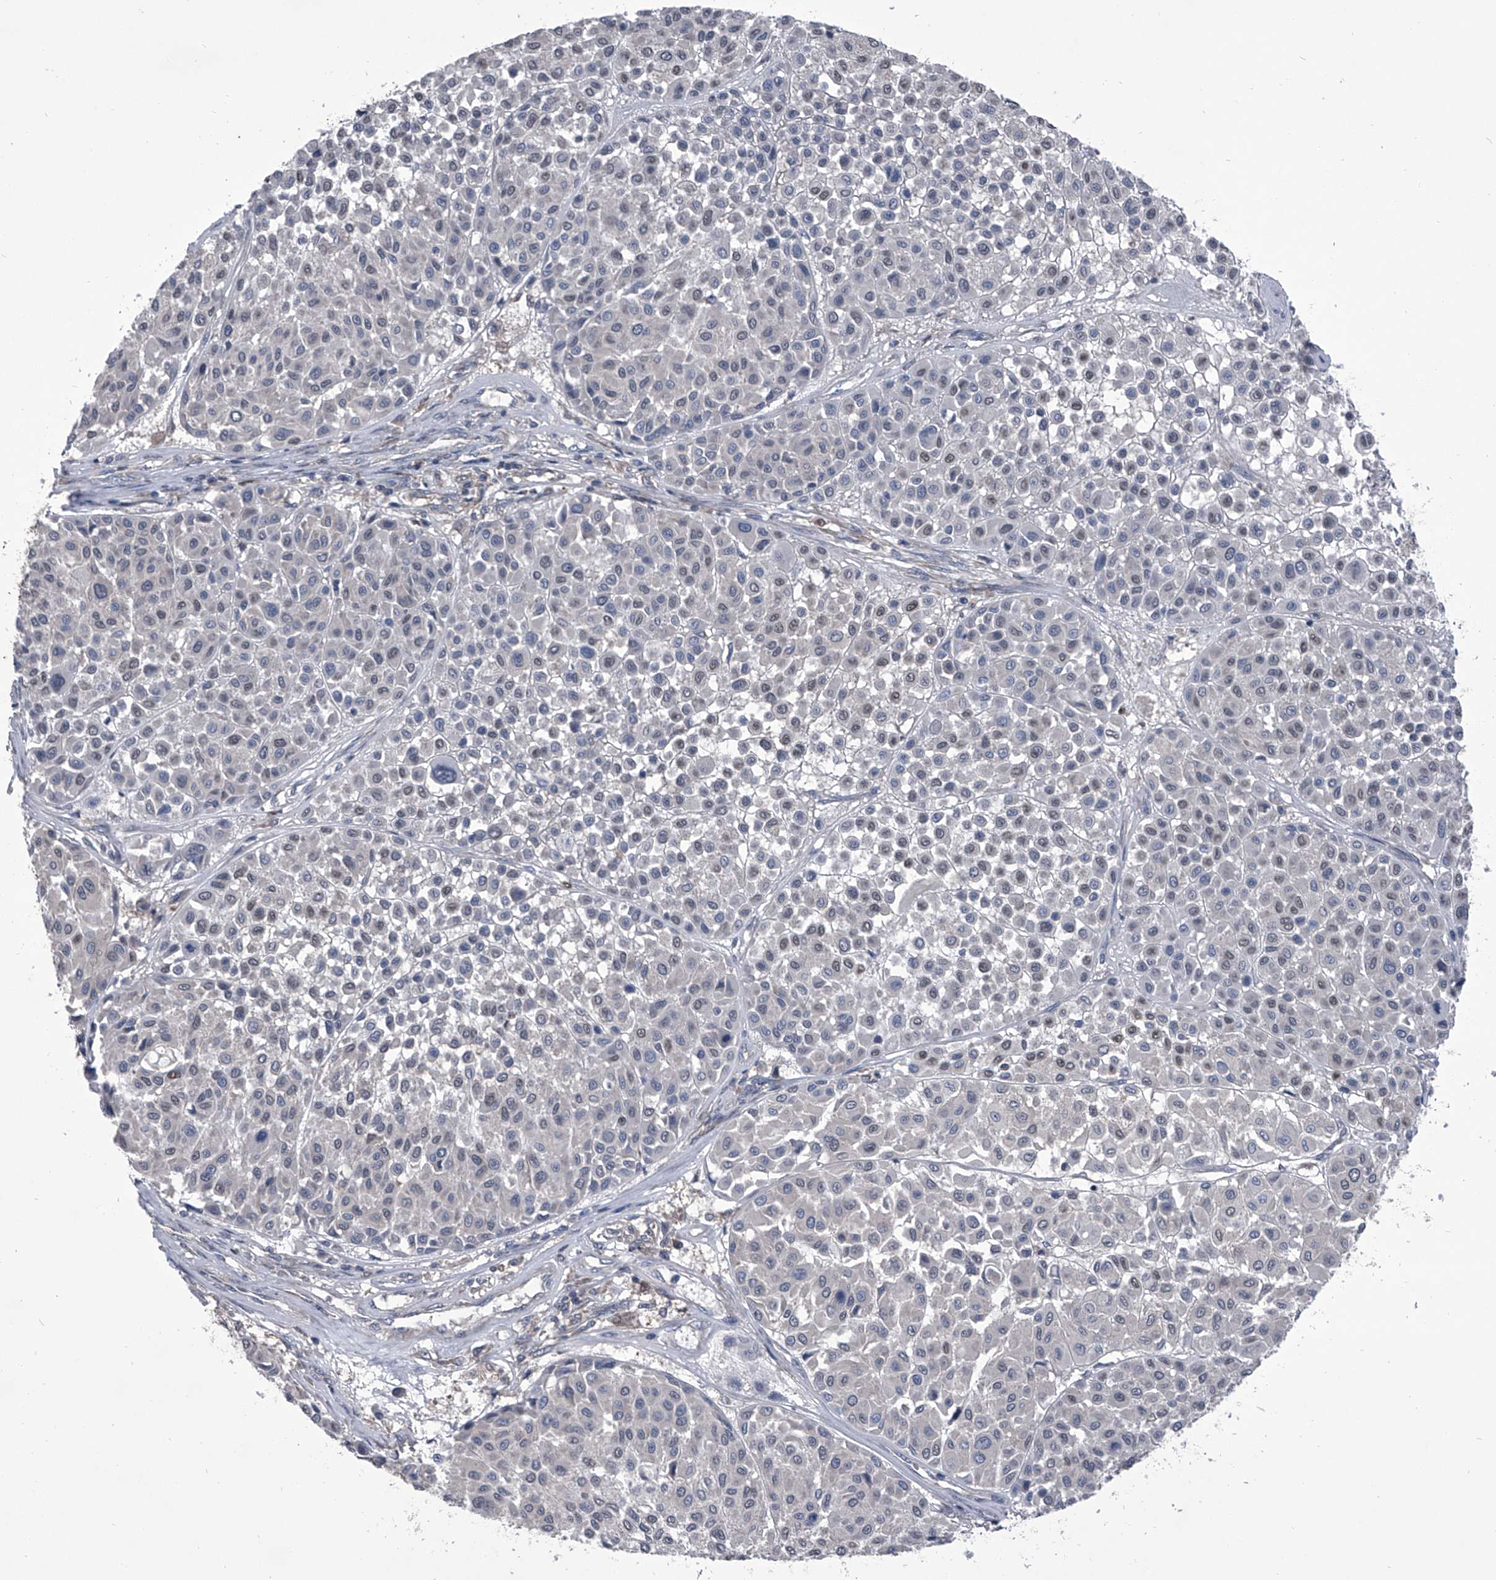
{"staining": {"intensity": "negative", "quantity": "none", "location": "none"}, "tissue": "melanoma", "cell_type": "Tumor cells", "image_type": "cancer", "snomed": [{"axis": "morphology", "description": "Malignant melanoma, Metastatic site"}, {"axis": "topography", "description": "Soft tissue"}], "caption": "Melanoma was stained to show a protein in brown. There is no significant staining in tumor cells.", "gene": "PIP5K1A", "patient": {"sex": "male", "age": 41}}